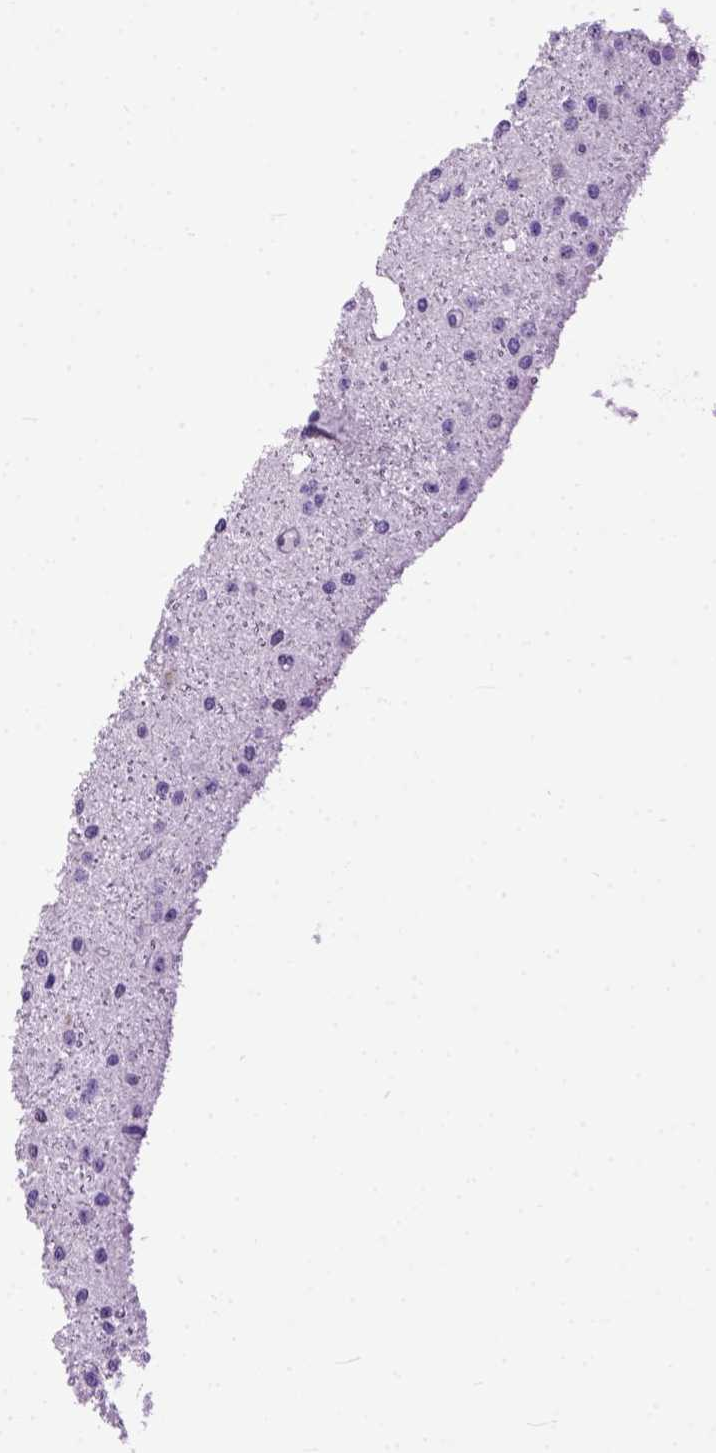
{"staining": {"intensity": "negative", "quantity": "none", "location": "none"}, "tissue": "glioma", "cell_type": "Tumor cells", "image_type": "cancer", "snomed": [{"axis": "morphology", "description": "Glioma, malignant, Low grade"}, {"axis": "topography", "description": "Brain"}], "caption": "Immunohistochemistry (IHC) of glioma displays no expression in tumor cells.", "gene": "CRB1", "patient": {"sex": "male", "age": 27}}